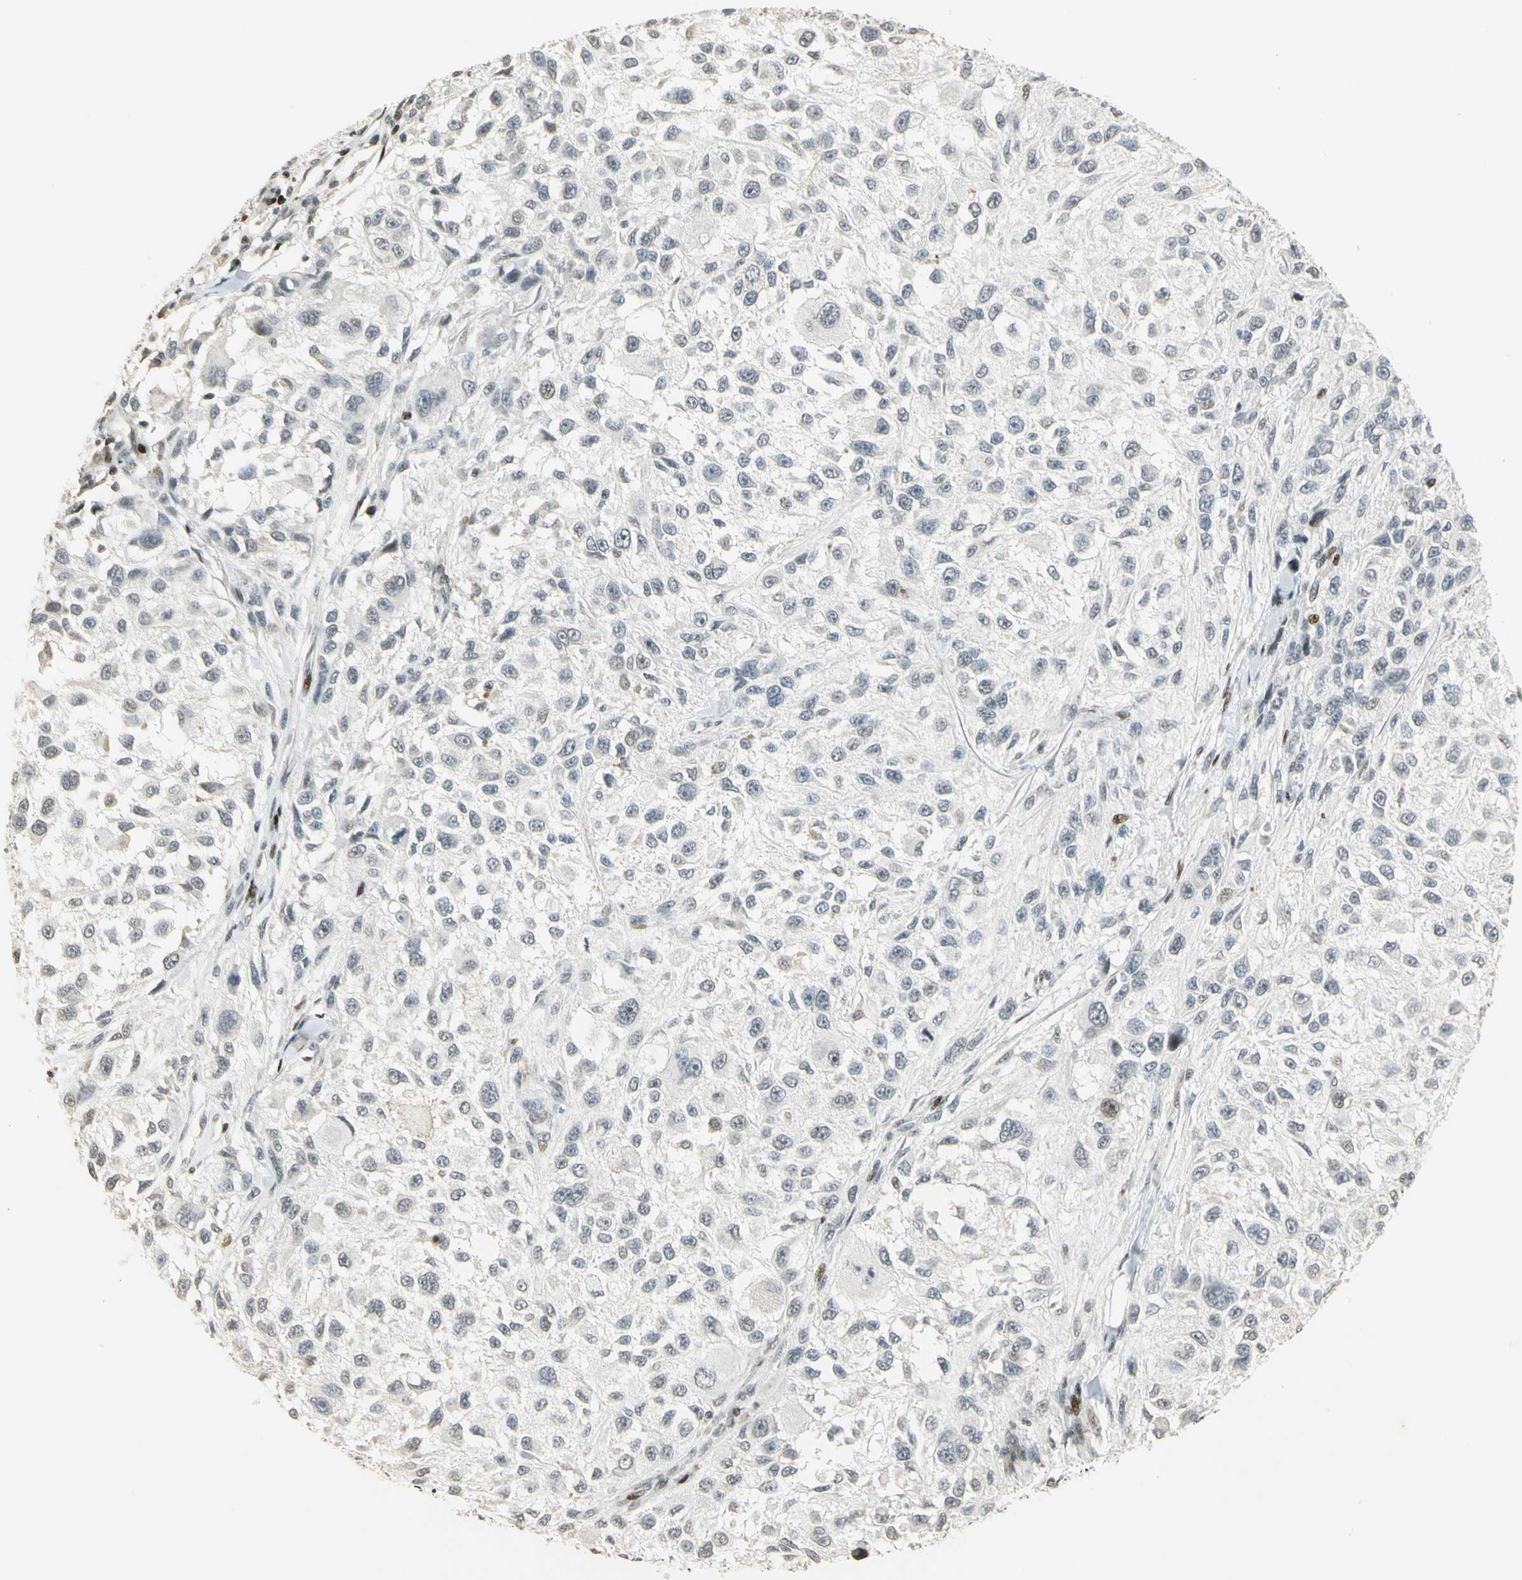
{"staining": {"intensity": "weak", "quantity": "<25%", "location": "nuclear"}, "tissue": "melanoma", "cell_type": "Tumor cells", "image_type": "cancer", "snomed": [{"axis": "morphology", "description": "Necrosis, NOS"}, {"axis": "morphology", "description": "Malignant melanoma, NOS"}, {"axis": "topography", "description": "Skin"}], "caption": "Tumor cells show no significant positivity in malignant melanoma. (Brightfield microscopy of DAB IHC at high magnification).", "gene": "KDM1A", "patient": {"sex": "female", "age": 87}}